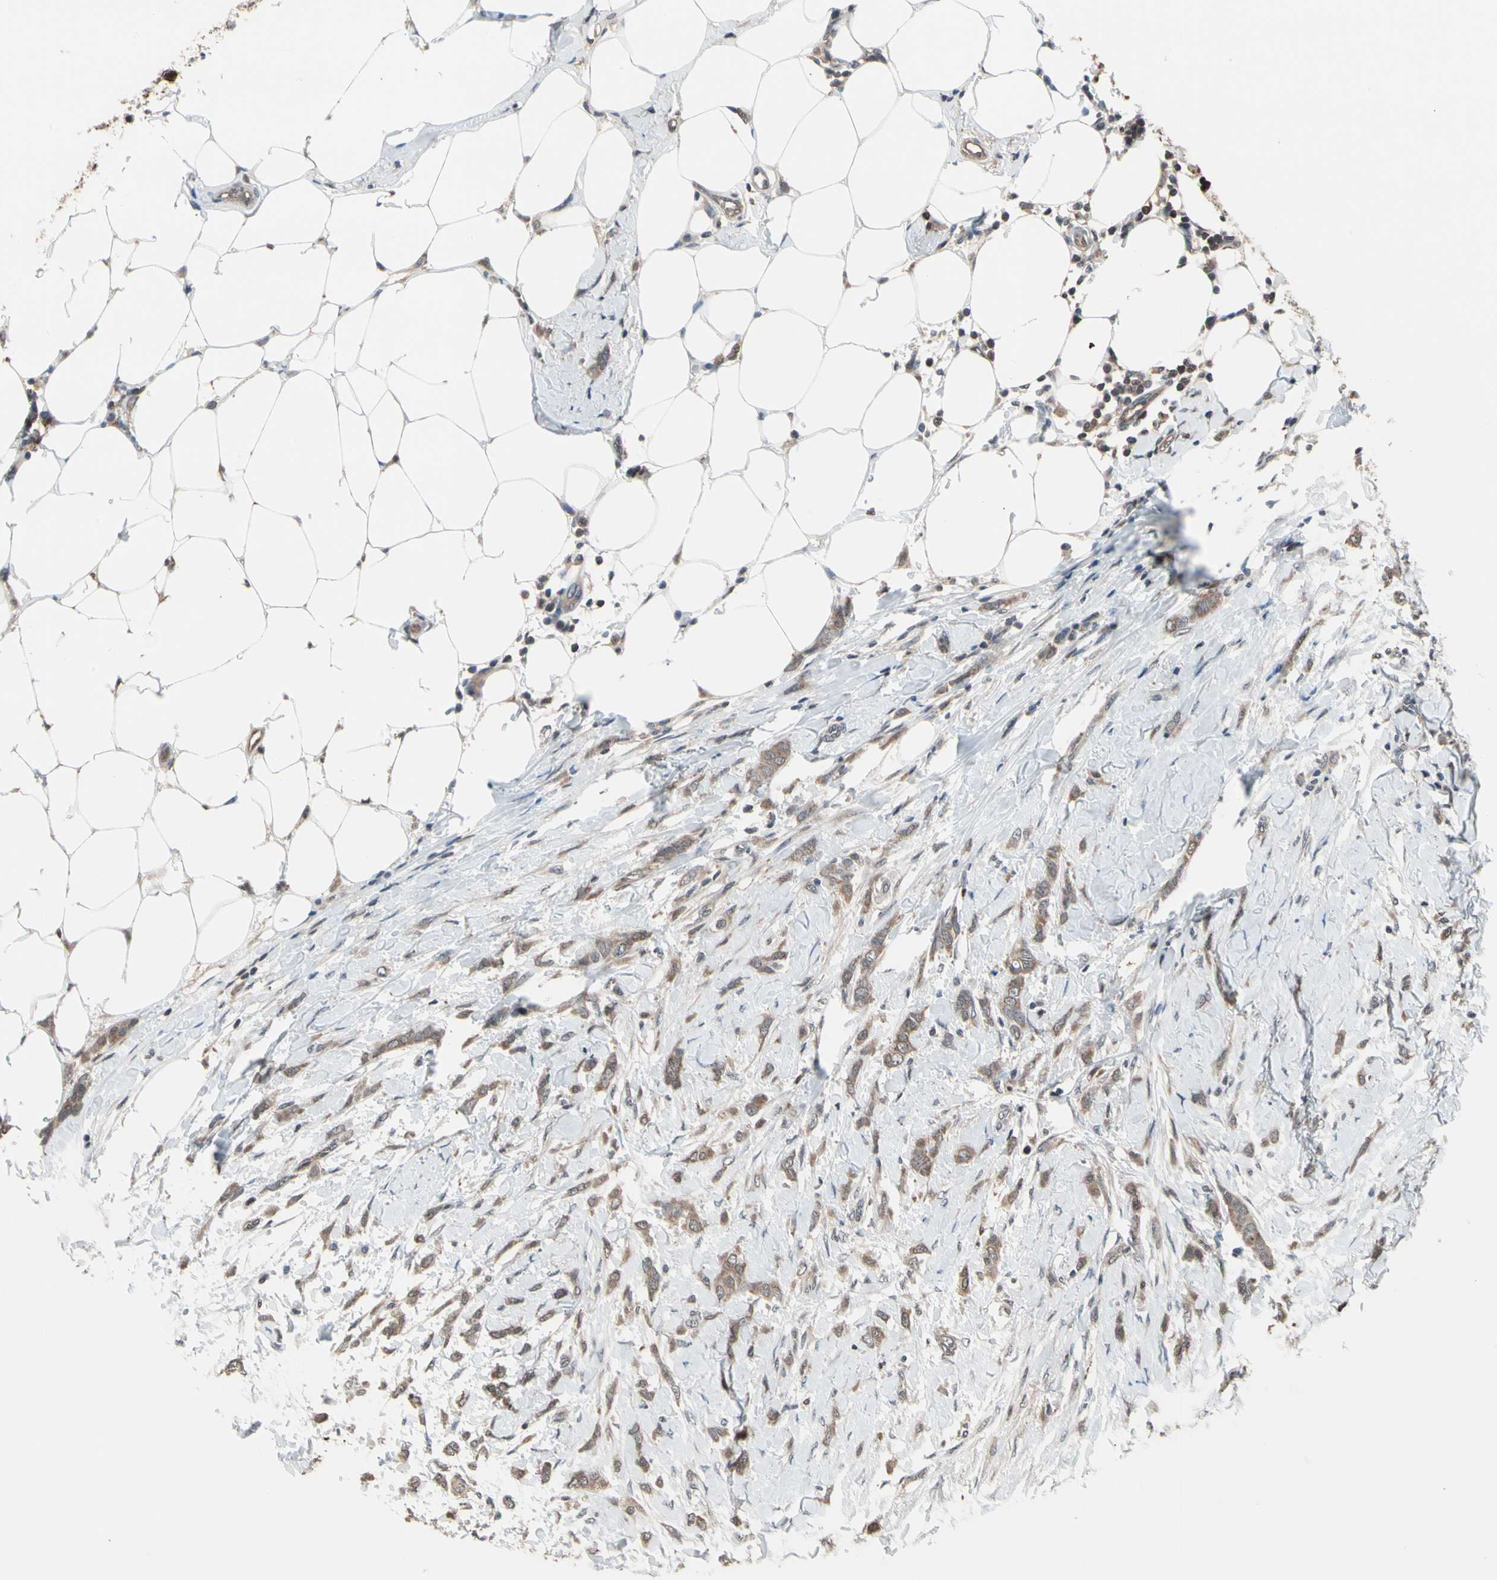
{"staining": {"intensity": "moderate", "quantity": ">75%", "location": "cytoplasmic/membranous"}, "tissue": "breast cancer", "cell_type": "Tumor cells", "image_type": "cancer", "snomed": [{"axis": "morphology", "description": "Lobular carcinoma, in situ"}, {"axis": "morphology", "description": "Lobular carcinoma"}, {"axis": "topography", "description": "Breast"}], "caption": "A medium amount of moderate cytoplasmic/membranous staining is present in about >75% of tumor cells in breast cancer (lobular carcinoma in situ) tissue.", "gene": "PSMA2", "patient": {"sex": "female", "age": 41}}